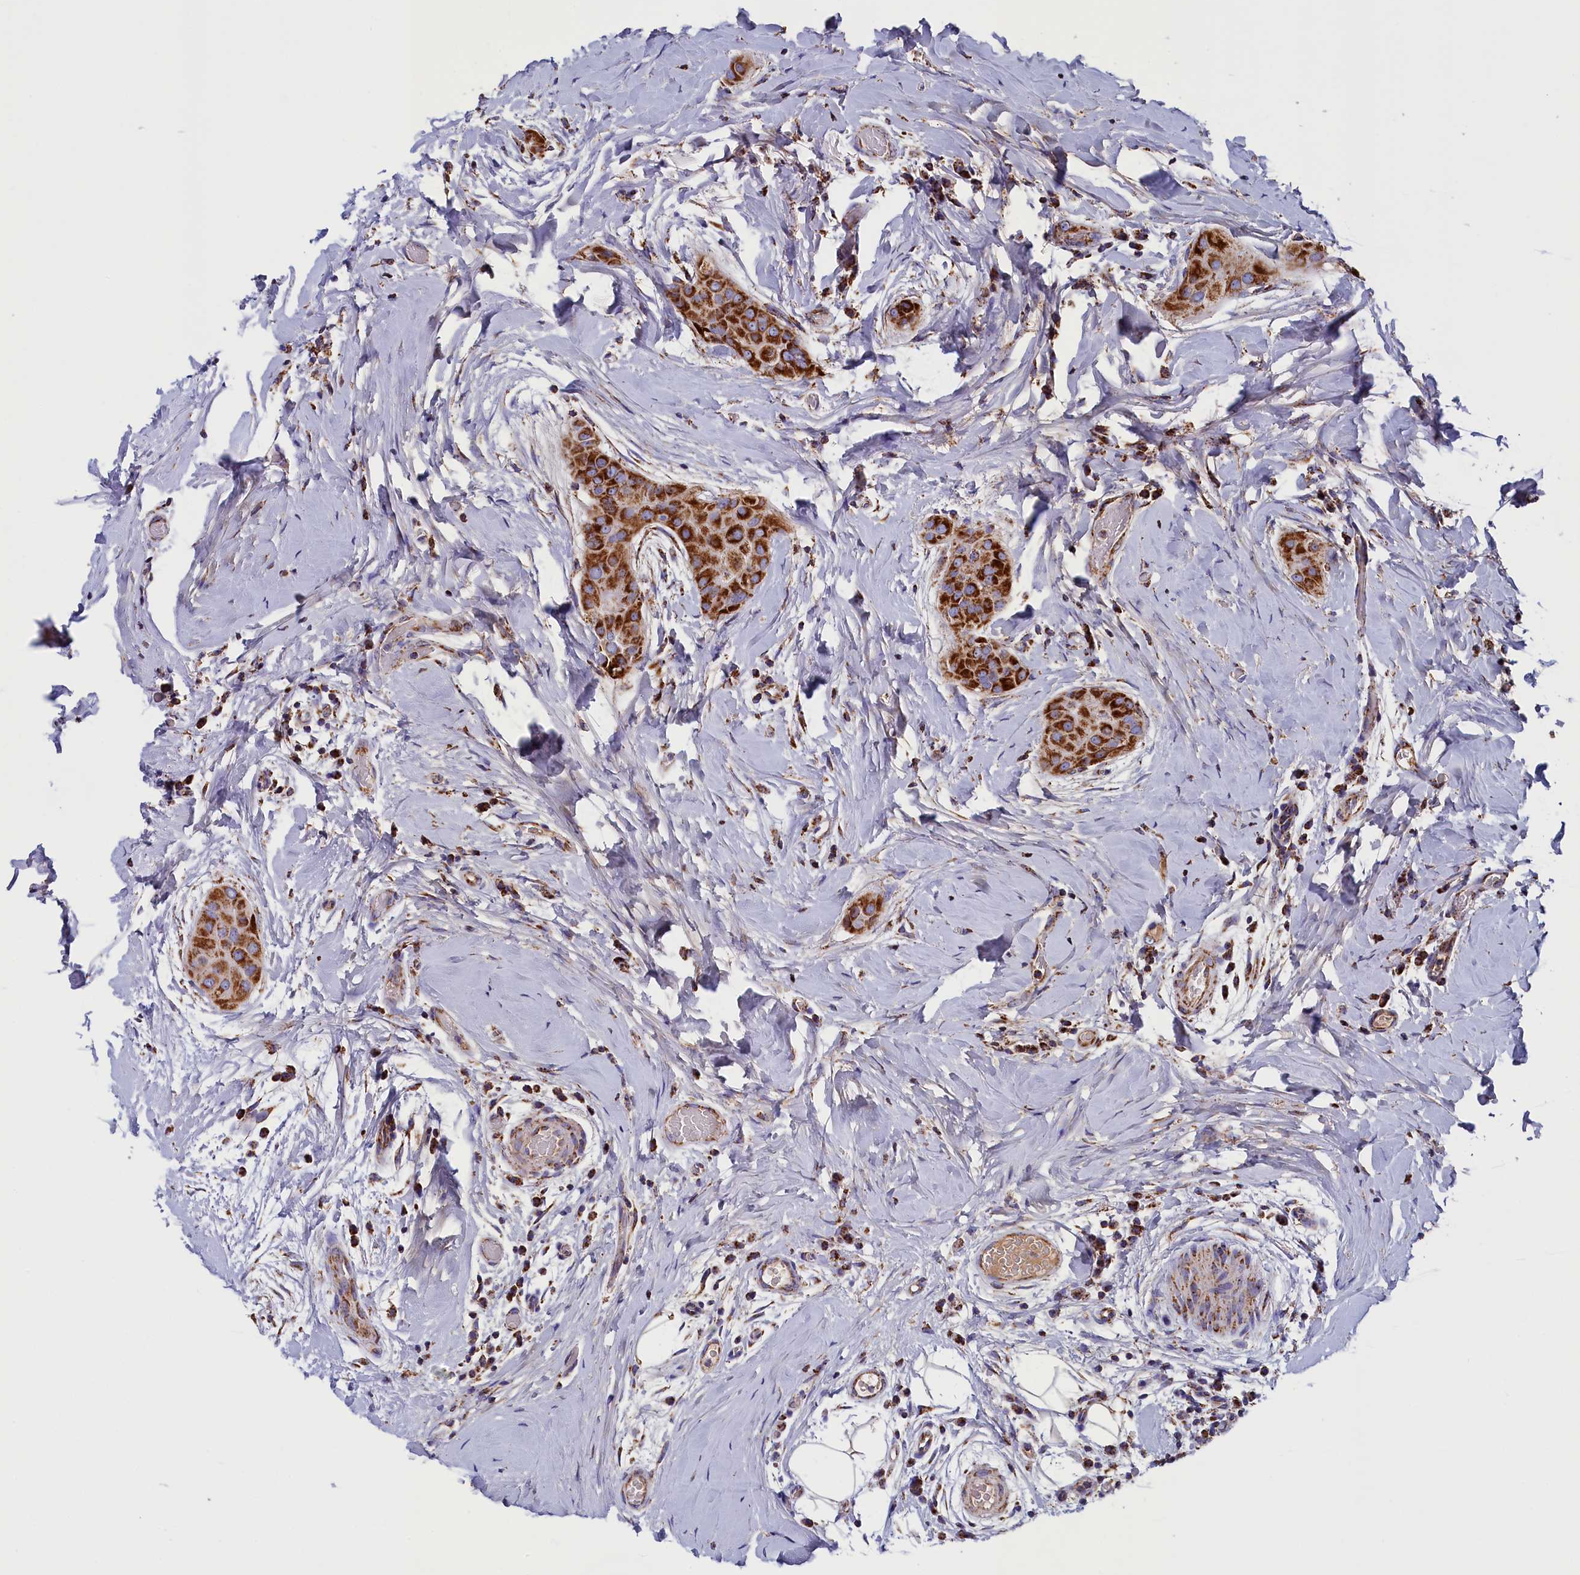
{"staining": {"intensity": "strong", "quantity": ">75%", "location": "cytoplasmic/membranous"}, "tissue": "thyroid cancer", "cell_type": "Tumor cells", "image_type": "cancer", "snomed": [{"axis": "morphology", "description": "Papillary adenocarcinoma, NOS"}, {"axis": "topography", "description": "Thyroid gland"}], "caption": "Protein analysis of thyroid cancer (papillary adenocarcinoma) tissue reveals strong cytoplasmic/membranous staining in about >75% of tumor cells.", "gene": "SLC39A3", "patient": {"sex": "male", "age": 33}}